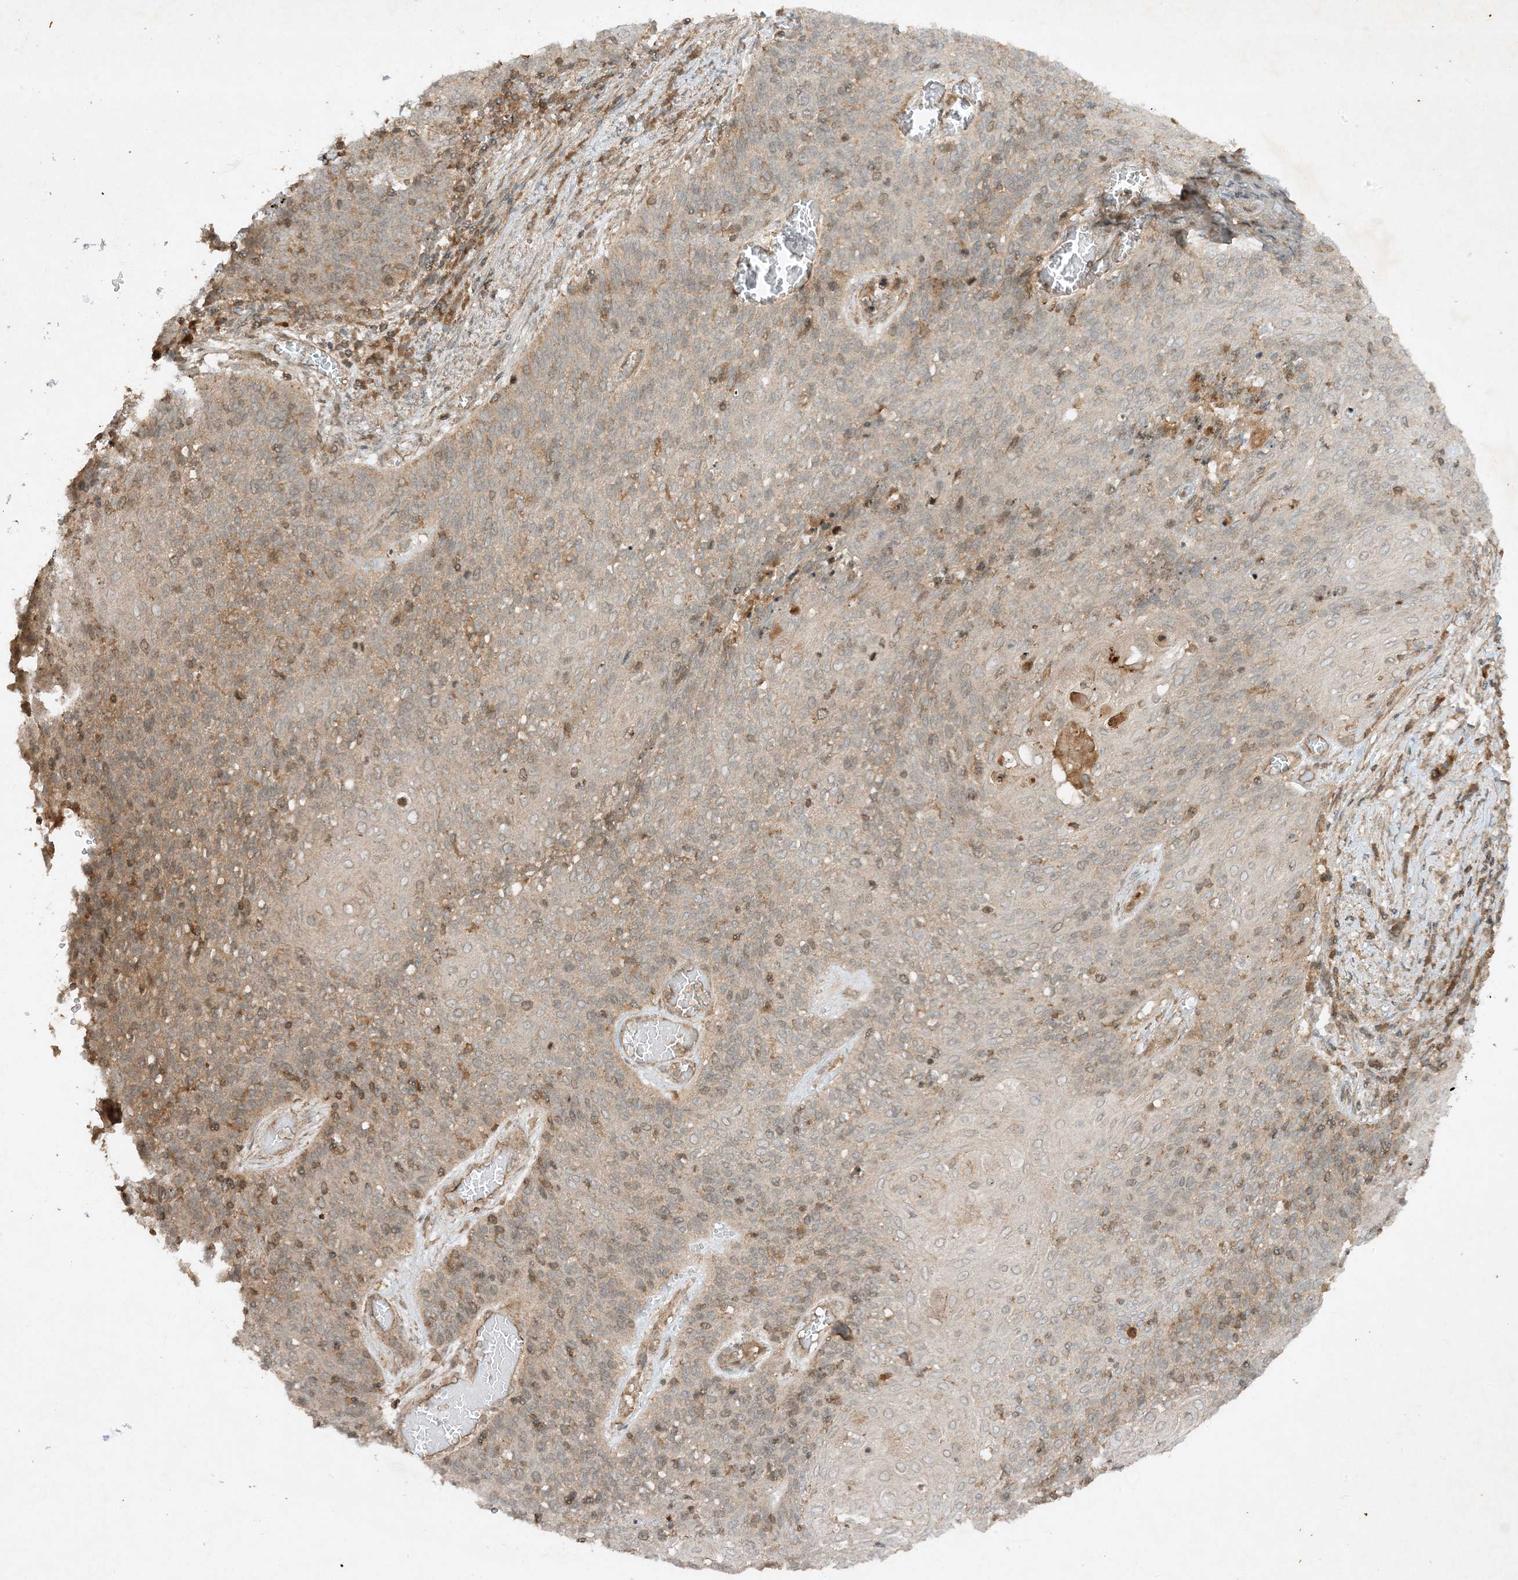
{"staining": {"intensity": "moderate", "quantity": "<25%", "location": "cytoplasmic/membranous"}, "tissue": "cervical cancer", "cell_type": "Tumor cells", "image_type": "cancer", "snomed": [{"axis": "morphology", "description": "Squamous cell carcinoma, NOS"}, {"axis": "topography", "description": "Cervix"}], "caption": "Cervical cancer stained with a protein marker demonstrates moderate staining in tumor cells.", "gene": "XRN1", "patient": {"sex": "female", "age": 39}}